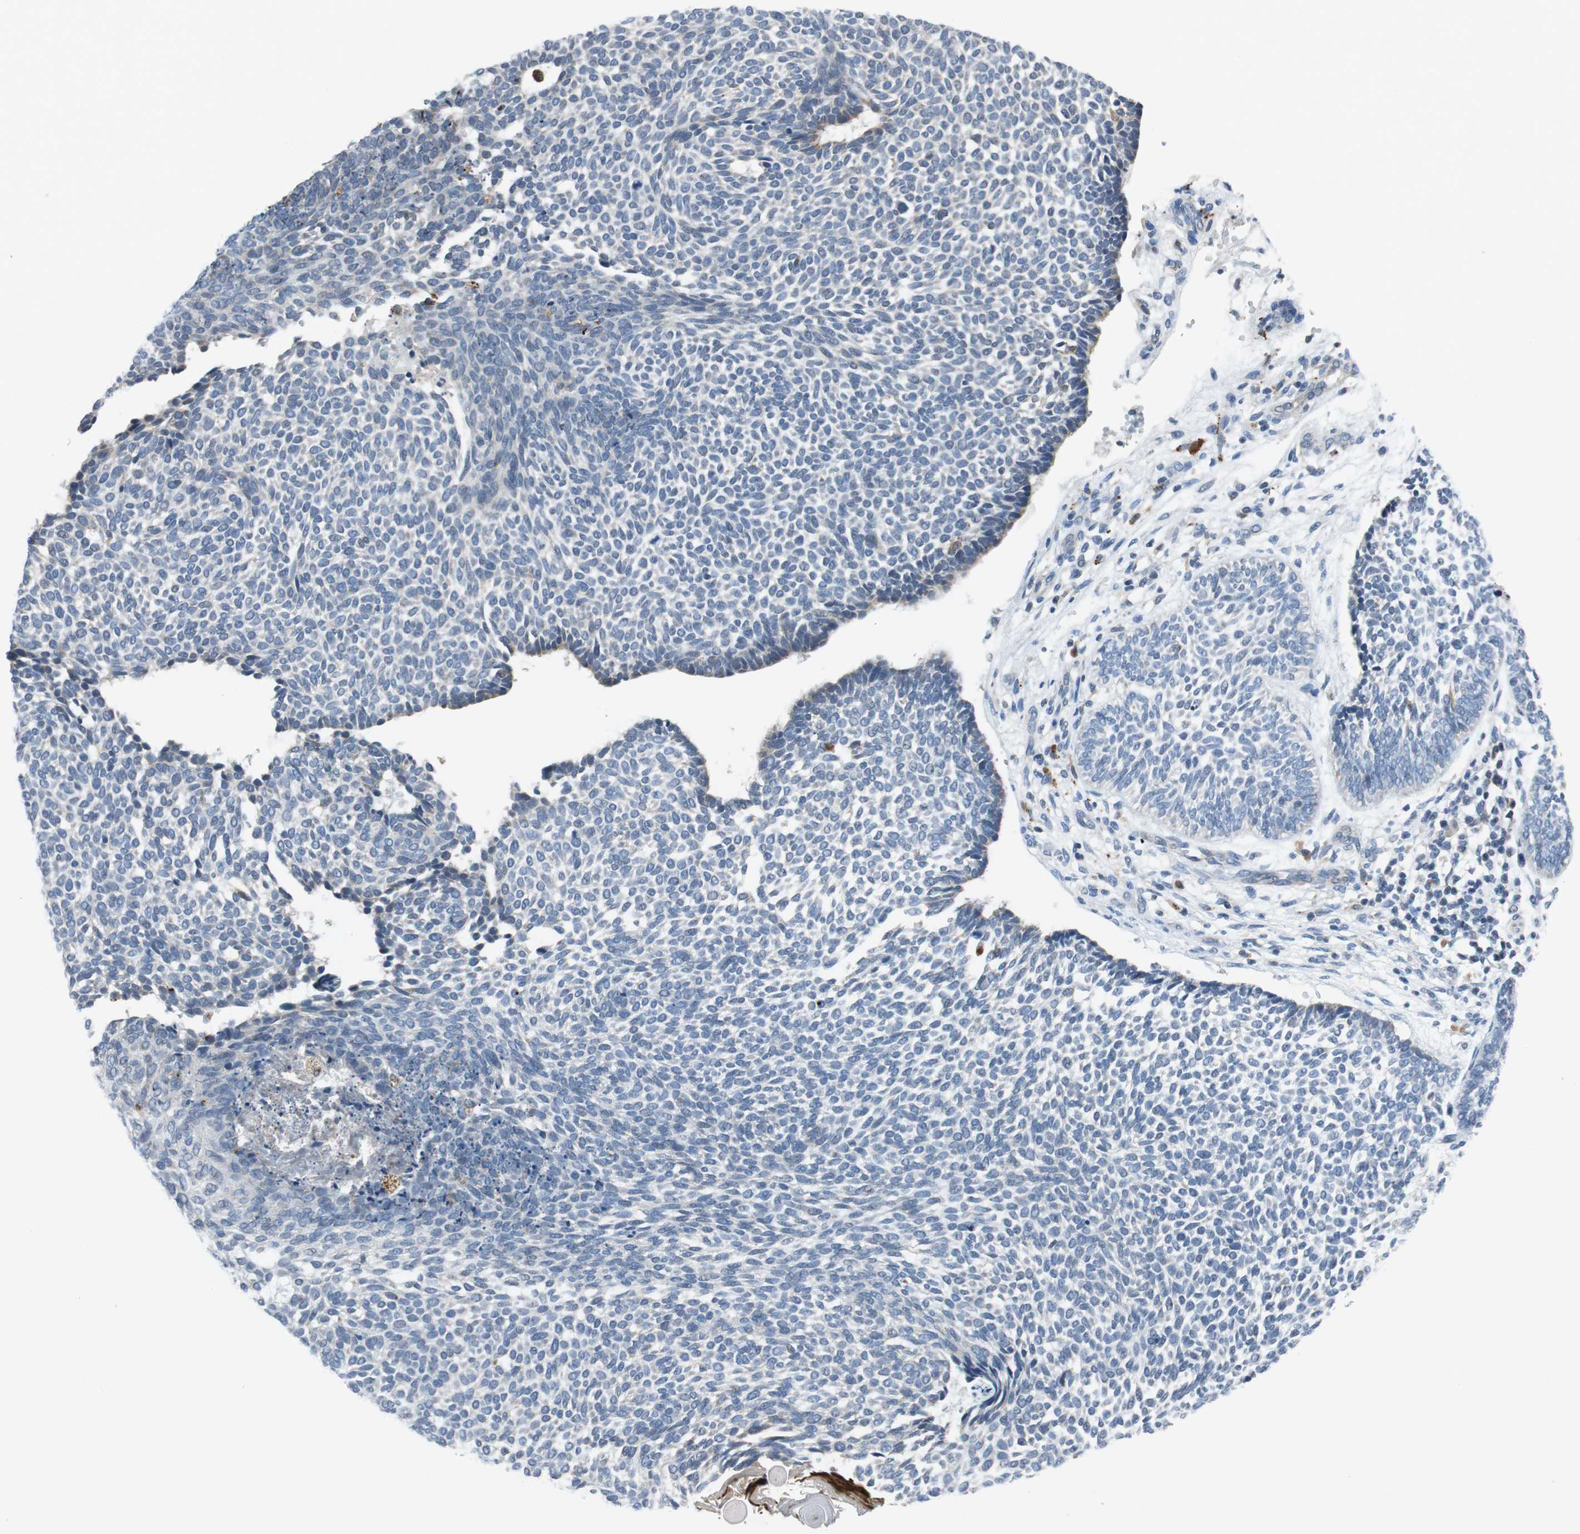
{"staining": {"intensity": "negative", "quantity": "none", "location": "none"}, "tissue": "skin cancer", "cell_type": "Tumor cells", "image_type": "cancer", "snomed": [{"axis": "morphology", "description": "Normal tissue, NOS"}, {"axis": "morphology", "description": "Basal cell carcinoma"}, {"axis": "topography", "description": "Skin"}], "caption": "Immunohistochemical staining of skin cancer (basal cell carcinoma) demonstrates no significant expression in tumor cells.", "gene": "NLGN1", "patient": {"sex": "male", "age": 87}}